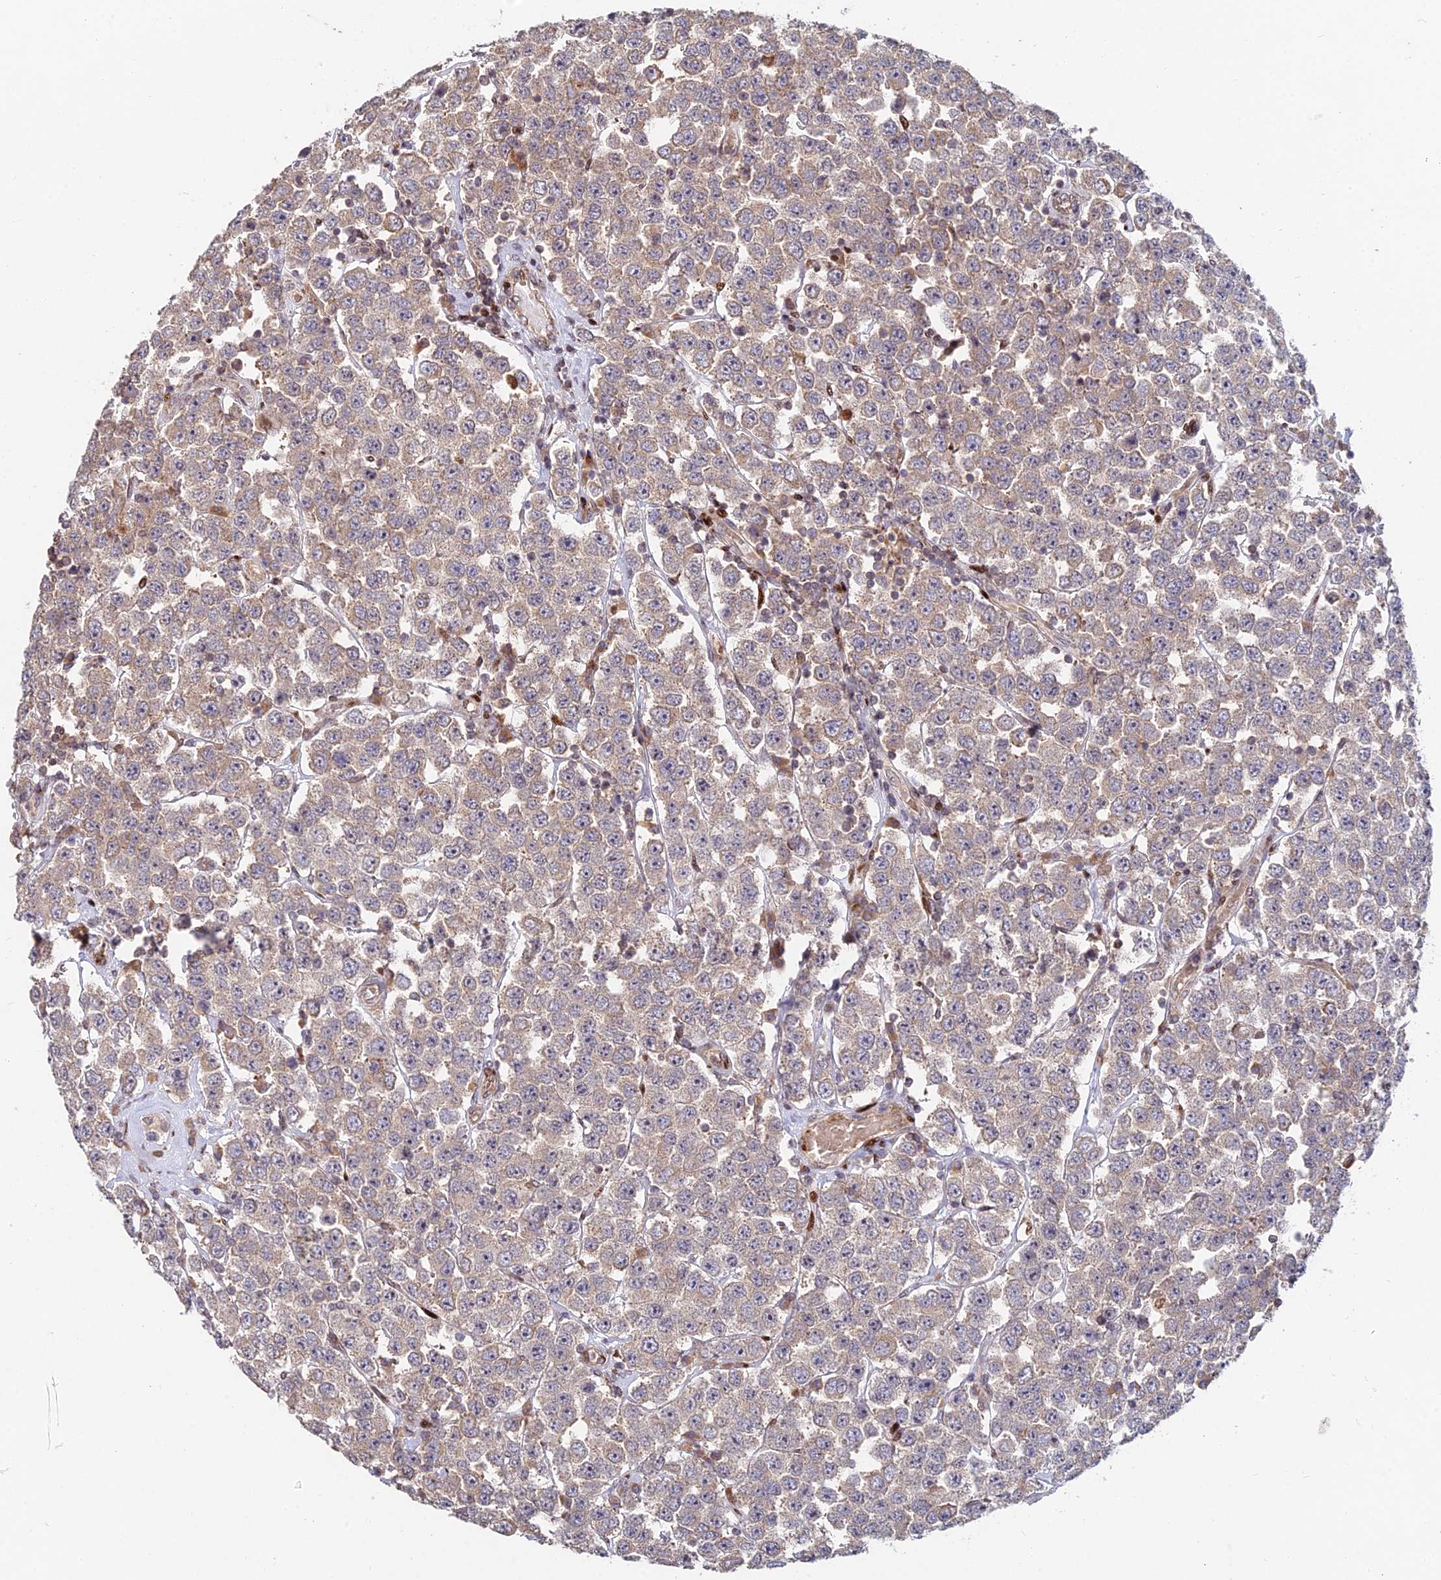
{"staining": {"intensity": "weak", "quantity": ">75%", "location": "cytoplasmic/membranous"}, "tissue": "testis cancer", "cell_type": "Tumor cells", "image_type": "cancer", "snomed": [{"axis": "morphology", "description": "Seminoma, NOS"}, {"axis": "topography", "description": "Testis"}], "caption": "Human seminoma (testis) stained with a brown dye reveals weak cytoplasmic/membranous positive positivity in about >75% of tumor cells.", "gene": "RBMS2", "patient": {"sex": "male", "age": 28}}